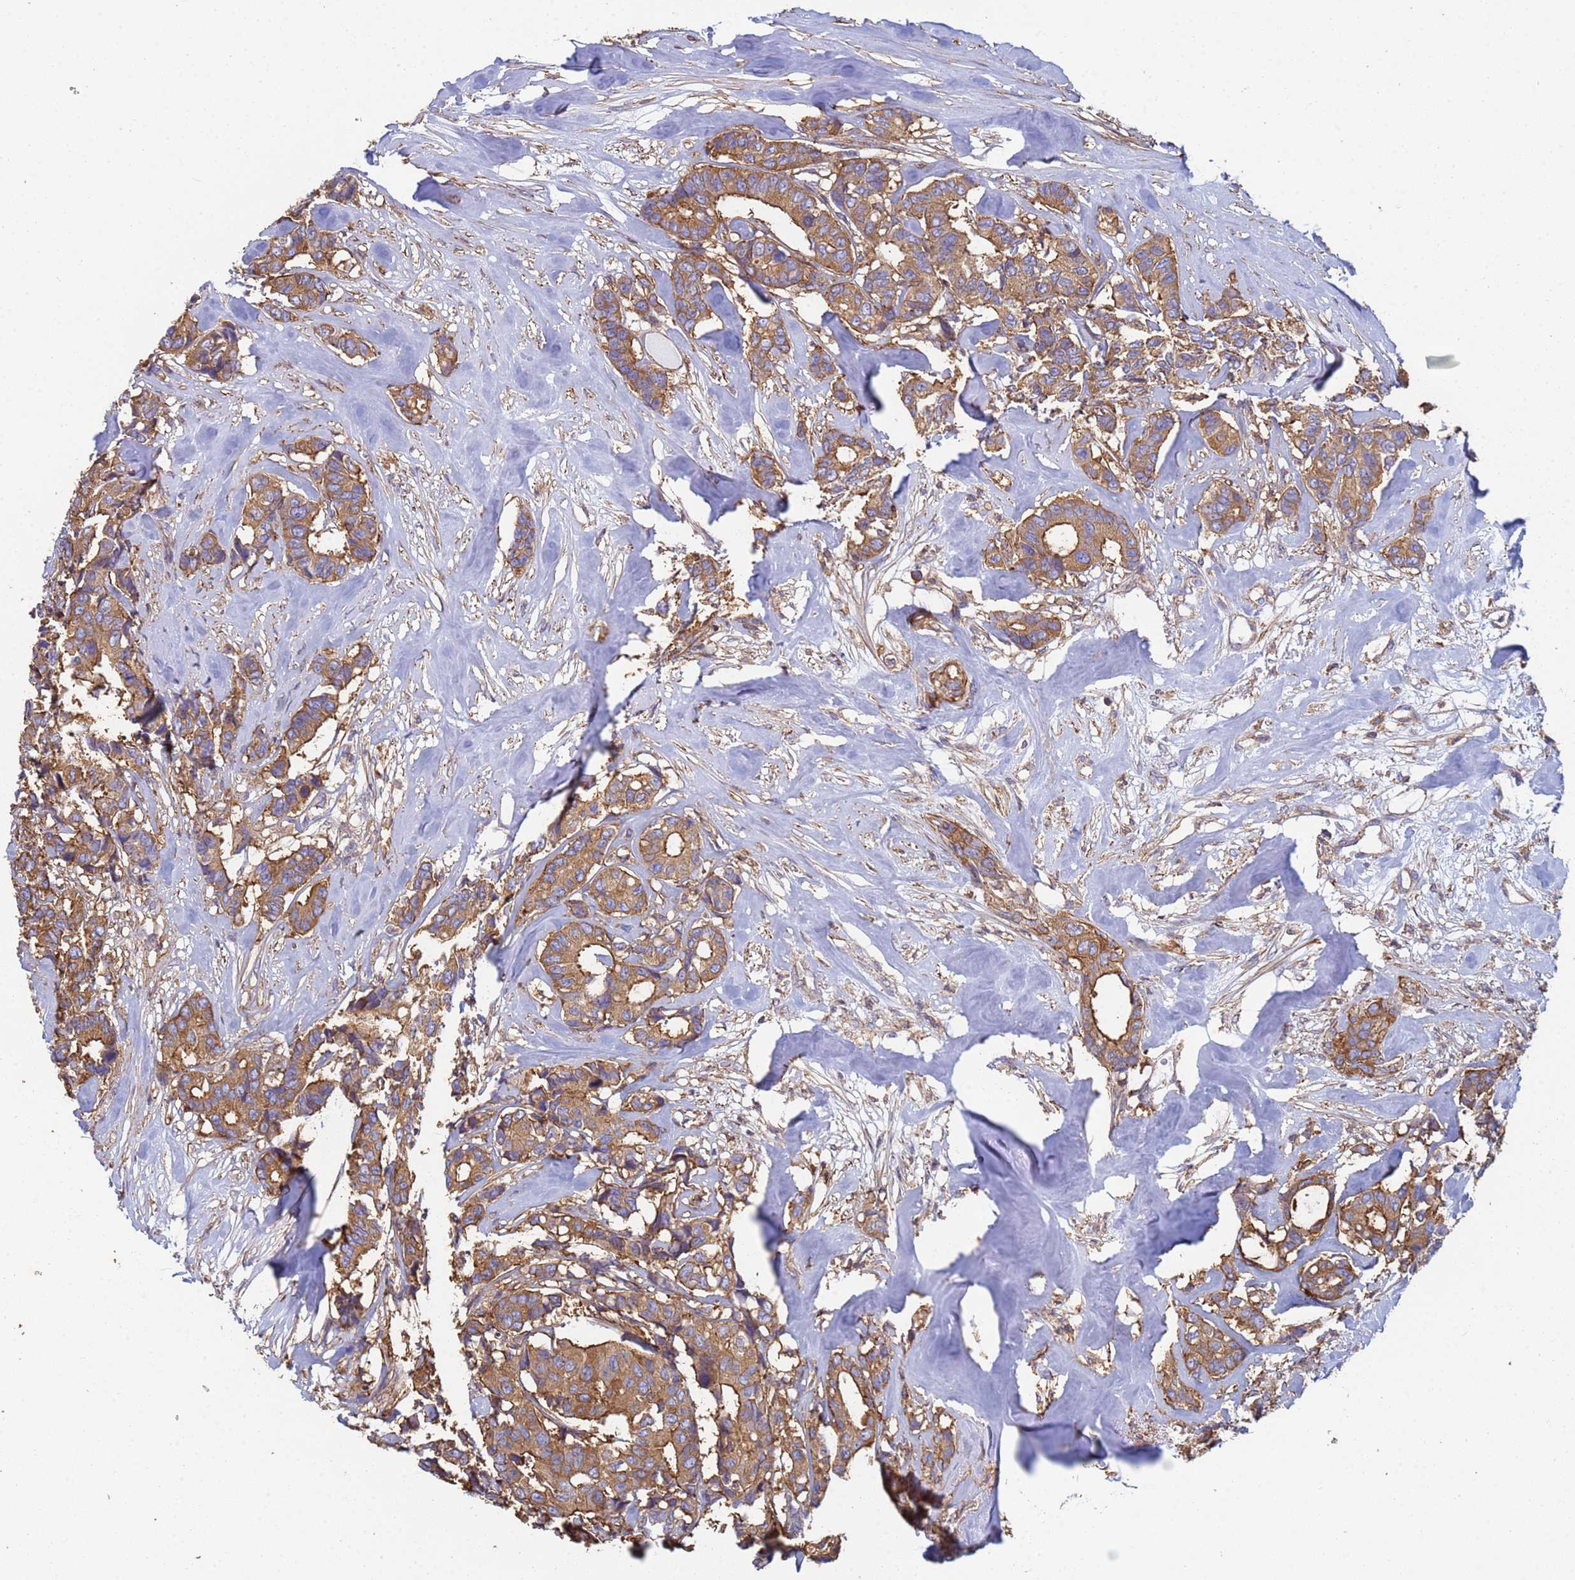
{"staining": {"intensity": "moderate", "quantity": ">75%", "location": "cytoplasmic/membranous"}, "tissue": "breast cancer", "cell_type": "Tumor cells", "image_type": "cancer", "snomed": [{"axis": "morphology", "description": "Duct carcinoma"}, {"axis": "topography", "description": "Breast"}], "caption": "The histopathology image shows a brown stain indicating the presence of a protein in the cytoplasmic/membranous of tumor cells in breast cancer.", "gene": "ZNG1B", "patient": {"sex": "female", "age": 87}}